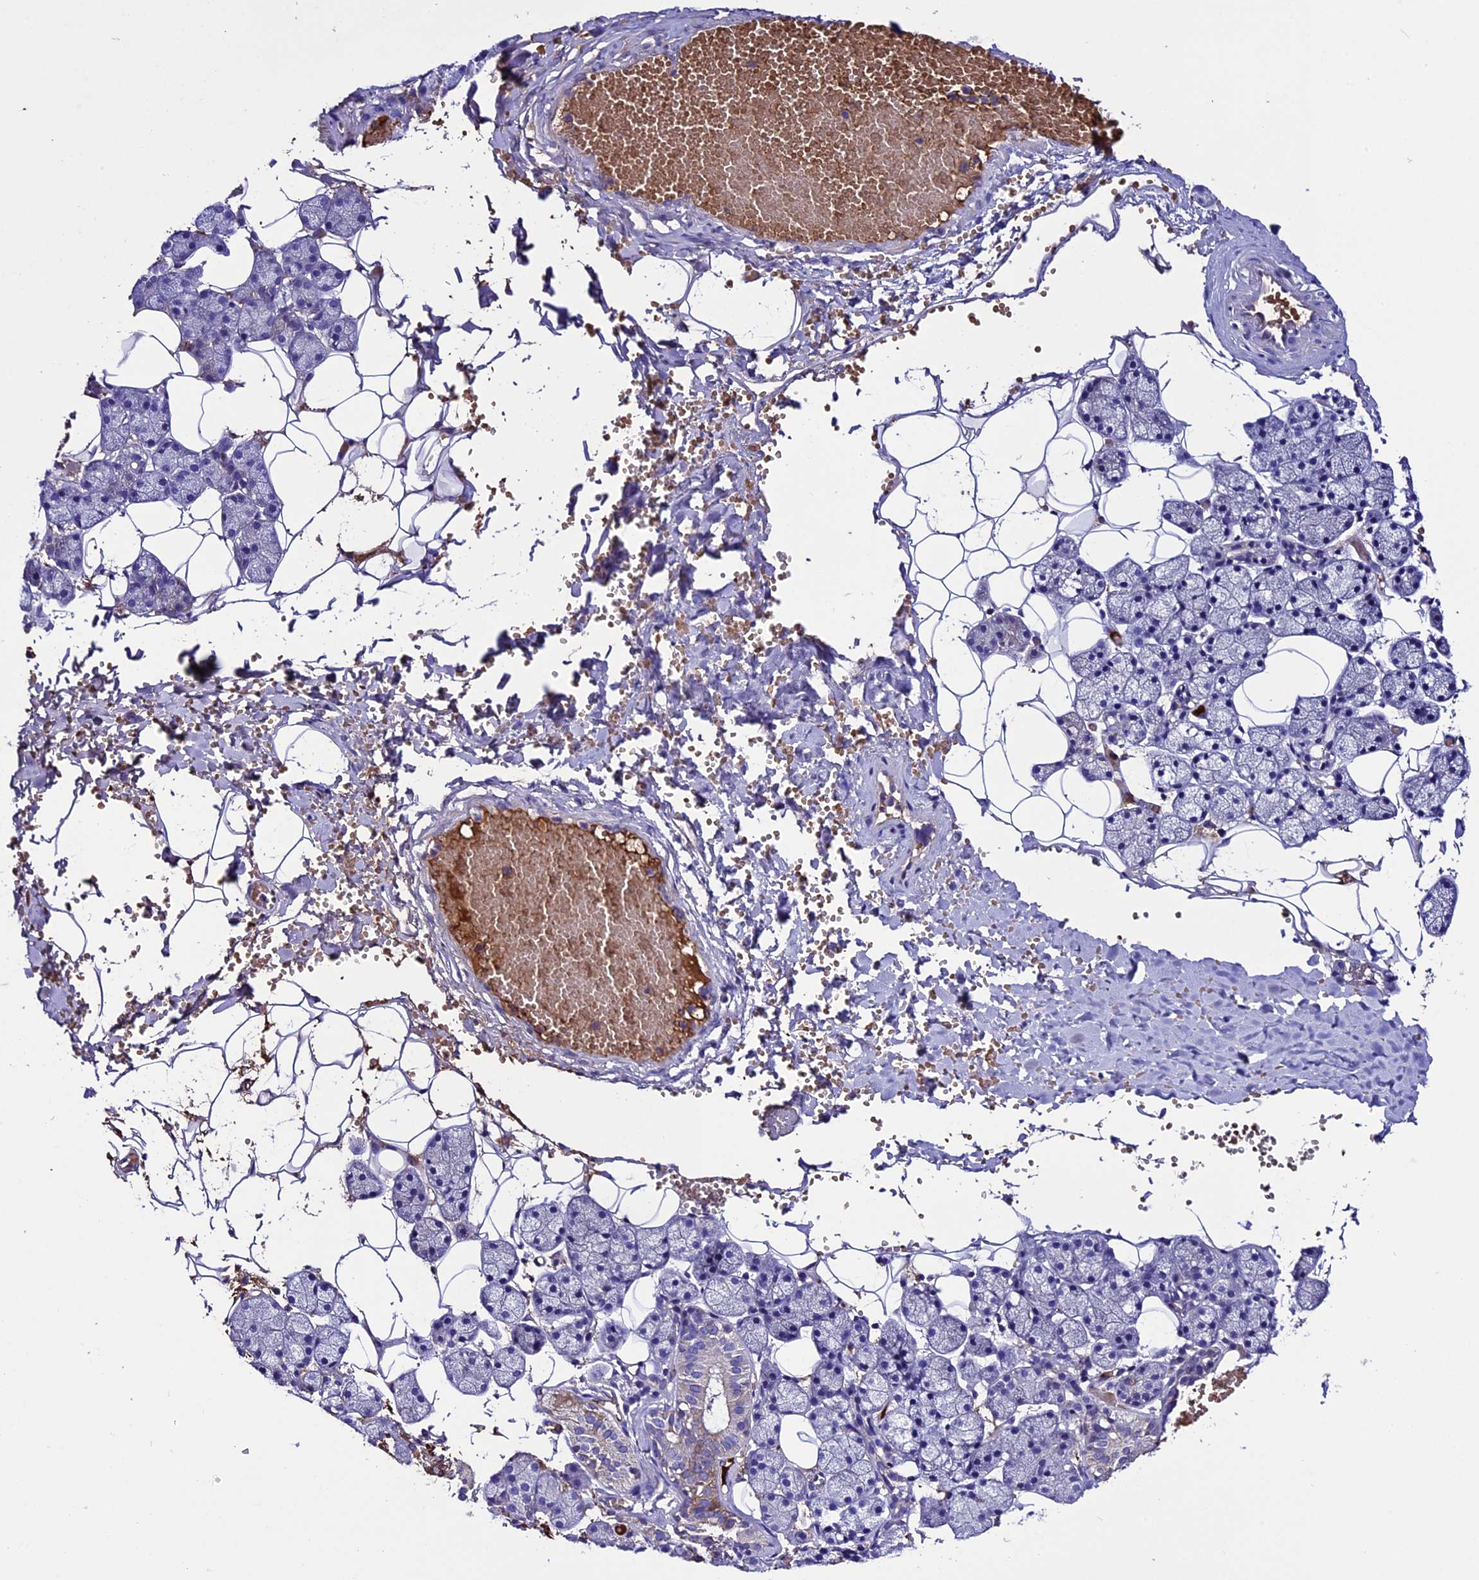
{"staining": {"intensity": "negative", "quantity": "none", "location": "none"}, "tissue": "salivary gland", "cell_type": "Glandular cells", "image_type": "normal", "snomed": [{"axis": "morphology", "description": "Normal tissue, NOS"}, {"axis": "topography", "description": "Salivary gland"}], "caption": "Human salivary gland stained for a protein using IHC reveals no positivity in glandular cells.", "gene": "TCP11L2", "patient": {"sex": "female", "age": 33}}